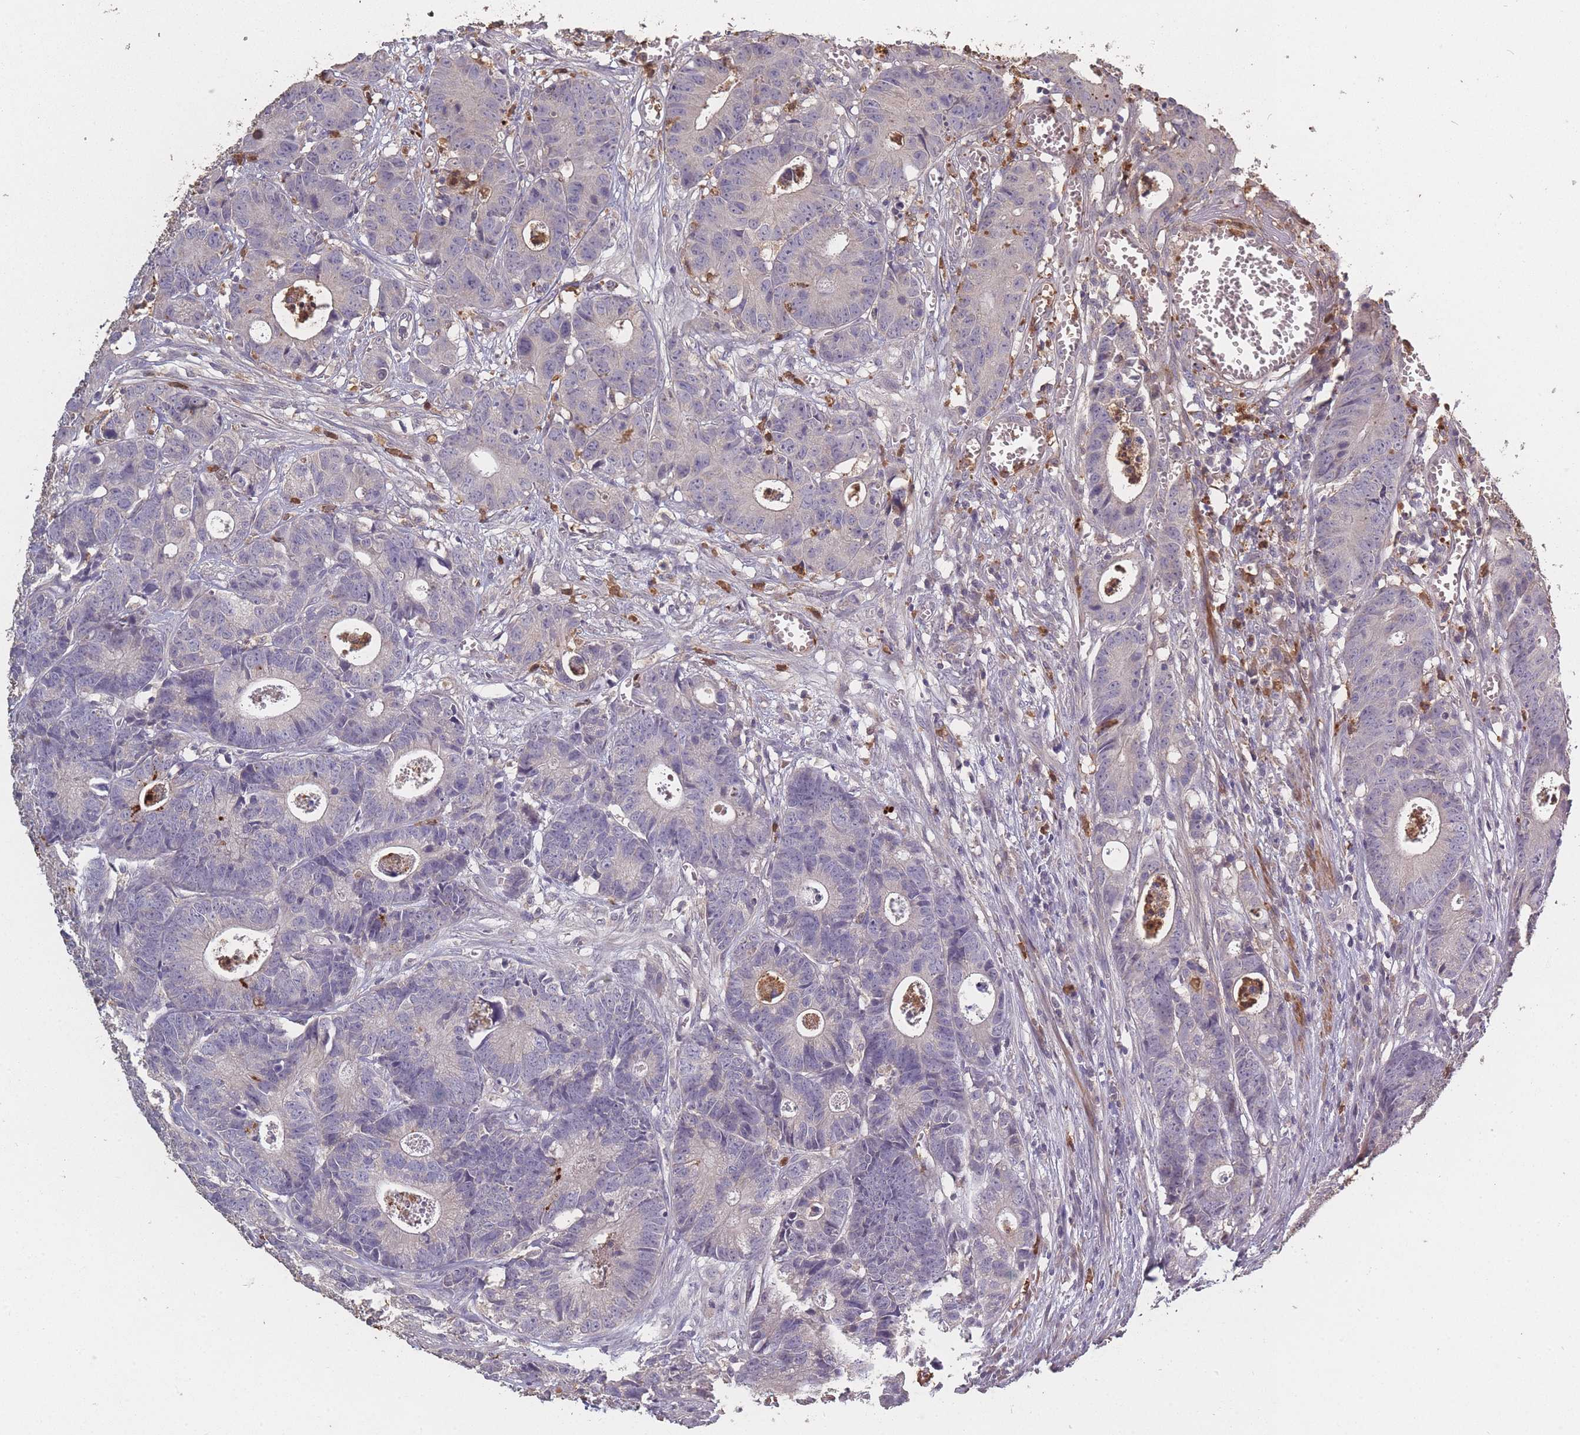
{"staining": {"intensity": "negative", "quantity": "none", "location": "none"}, "tissue": "colorectal cancer", "cell_type": "Tumor cells", "image_type": "cancer", "snomed": [{"axis": "morphology", "description": "Adenocarcinoma, NOS"}, {"axis": "topography", "description": "Colon"}], "caption": "This is an immunohistochemistry photomicrograph of human colorectal cancer (adenocarcinoma). There is no positivity in tumor cells.", "gene": "BST1", "patient": {"sex": "female", "age": 57}}